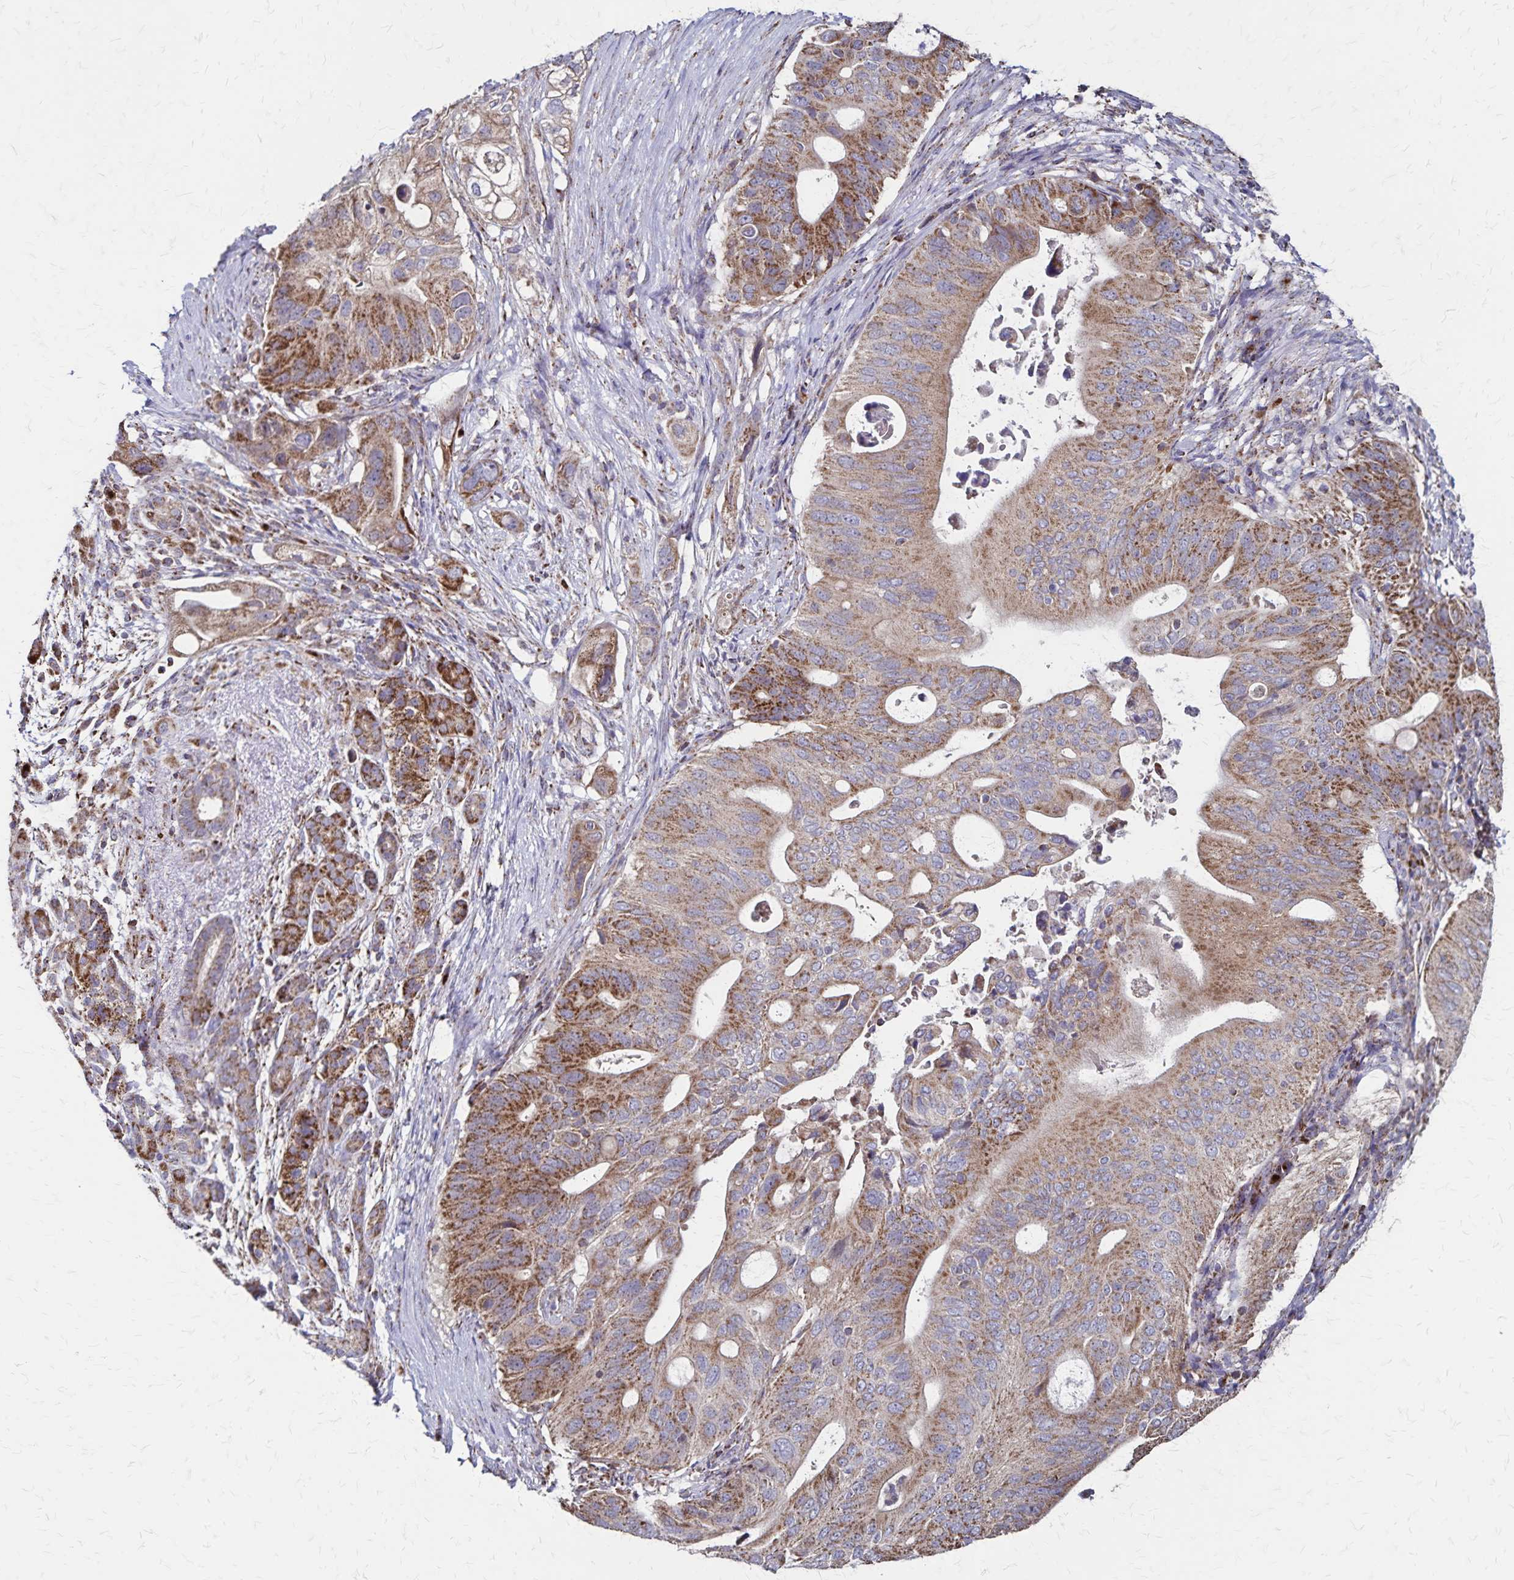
{"staining": {"intensity": "moderate", "quantity": ">75%", "location": "cytoplasmic/membranous"}, "tissue": "pancreatic cancer", "cell_type": "Tumor cells", "image_type": "cancer", "snomed": [{"axis": "morphology", "description": "Adenocarcinoma, NOS"}, {"axis": "topography", "description": "Pancreas"}], "caption": "IHC (DAB) staining of human pancreatic cancer reveals moderate cytoplasmic/membranous protein expression in about >75% of tumor cells.", "gene": "NFS1", "patient": {"sex": "female", "age": 72}}